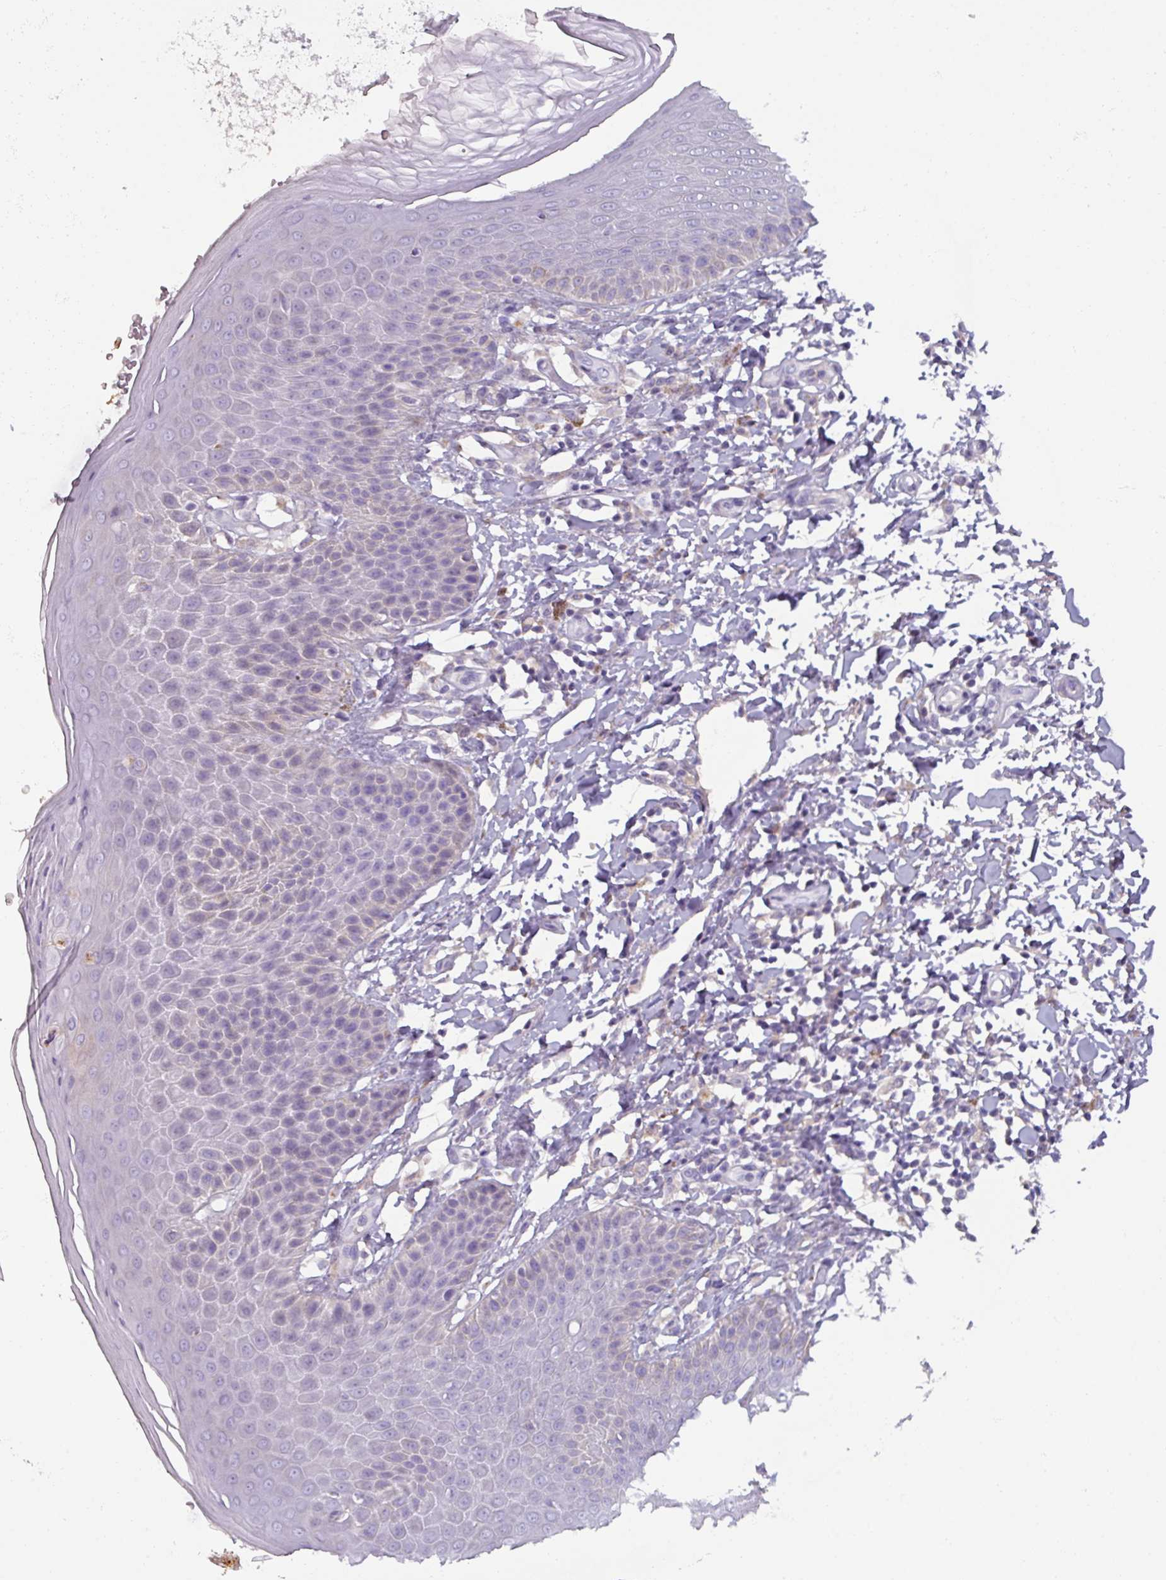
{"staining": {"intensity": "moderate", "quantity": "<25%", "location": "cytoplasmic/membranous"}, "tissue": "skin", "cell_type": "Epidermal cells", "image_type": "normal", "snomed": [{"axis": "morphology", "description": "Normal tissue, NOS"}, {"axis": "topography", "description": "Peripheral nerve tissue"}], "caption": "The photomicrograph exhibits staining of normal skin, revealing moderate cytoplasmic/membranous protein positivity (brown color) within epidermal cells. Using DAB (3,3'-diaminobenzidine) (brown) and hematoxylin (blue) stains, captured at high magnification using brightfield microscopy.", "gene": "SPESP1", "patient": {"sex": "male", "age": 51}}